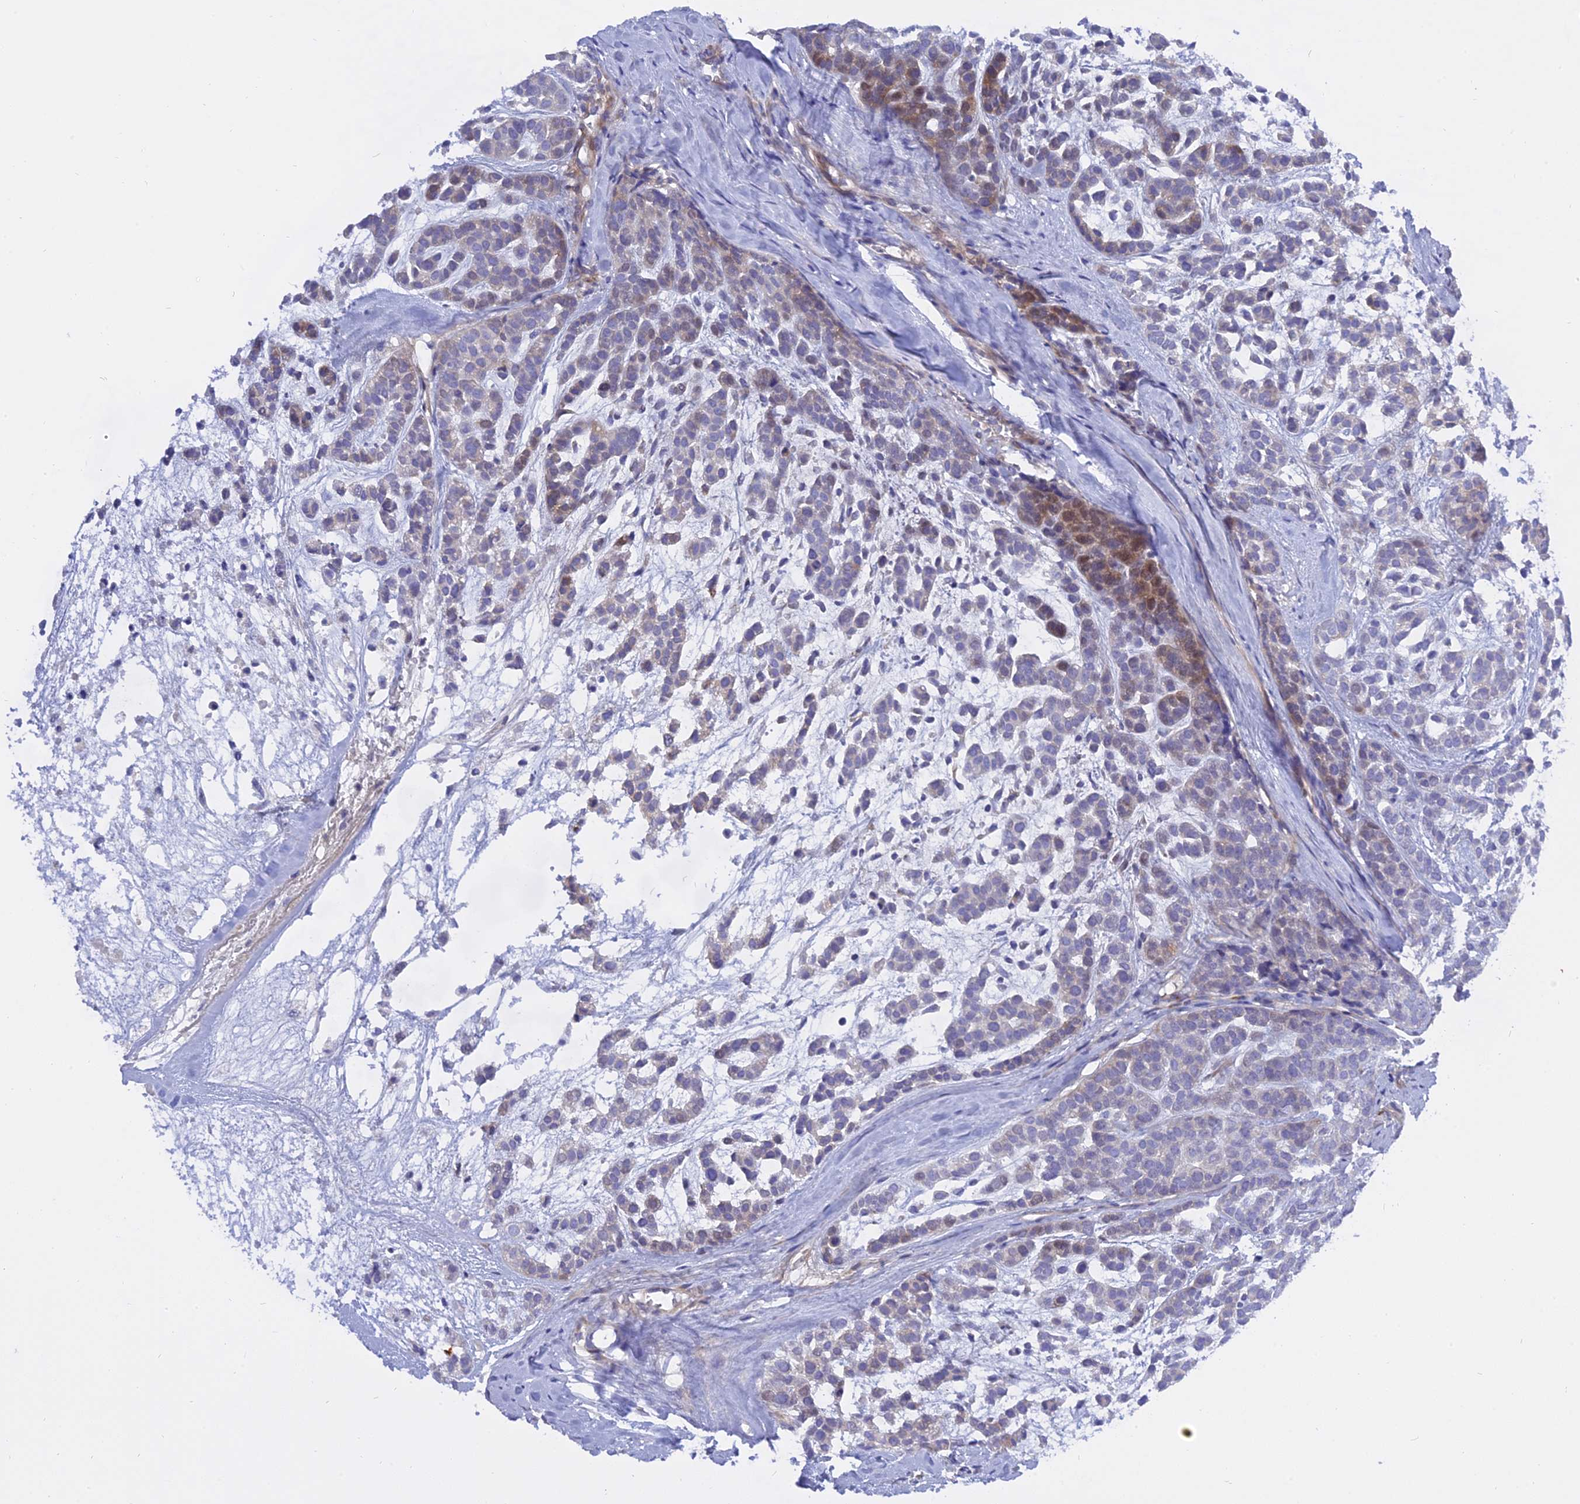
{"staining": {"intensity": "moderate", "quantity": "<25%", "location": "cytoplasmic/membranous"}, "tissue": "head and neck cancer", "cell_type": "Tumor cells", "image_type": "cancer", "snomed": [{"axis": "morphology", "description": "Adenocarcinoma, NOS"}, {"axis": "morphology", "description": "Adenoma, NOS"}, {"axis": "topography", "description": "Head-Neck"}], "caption": "A brown stain highlights moderate cytoplasmic/membranous expression of a protein in human head and neck cancer (adenocarcinoma) tumor cells.", "gene": "MBD3L1", "patient": {"sex": "female", "age": 55}}